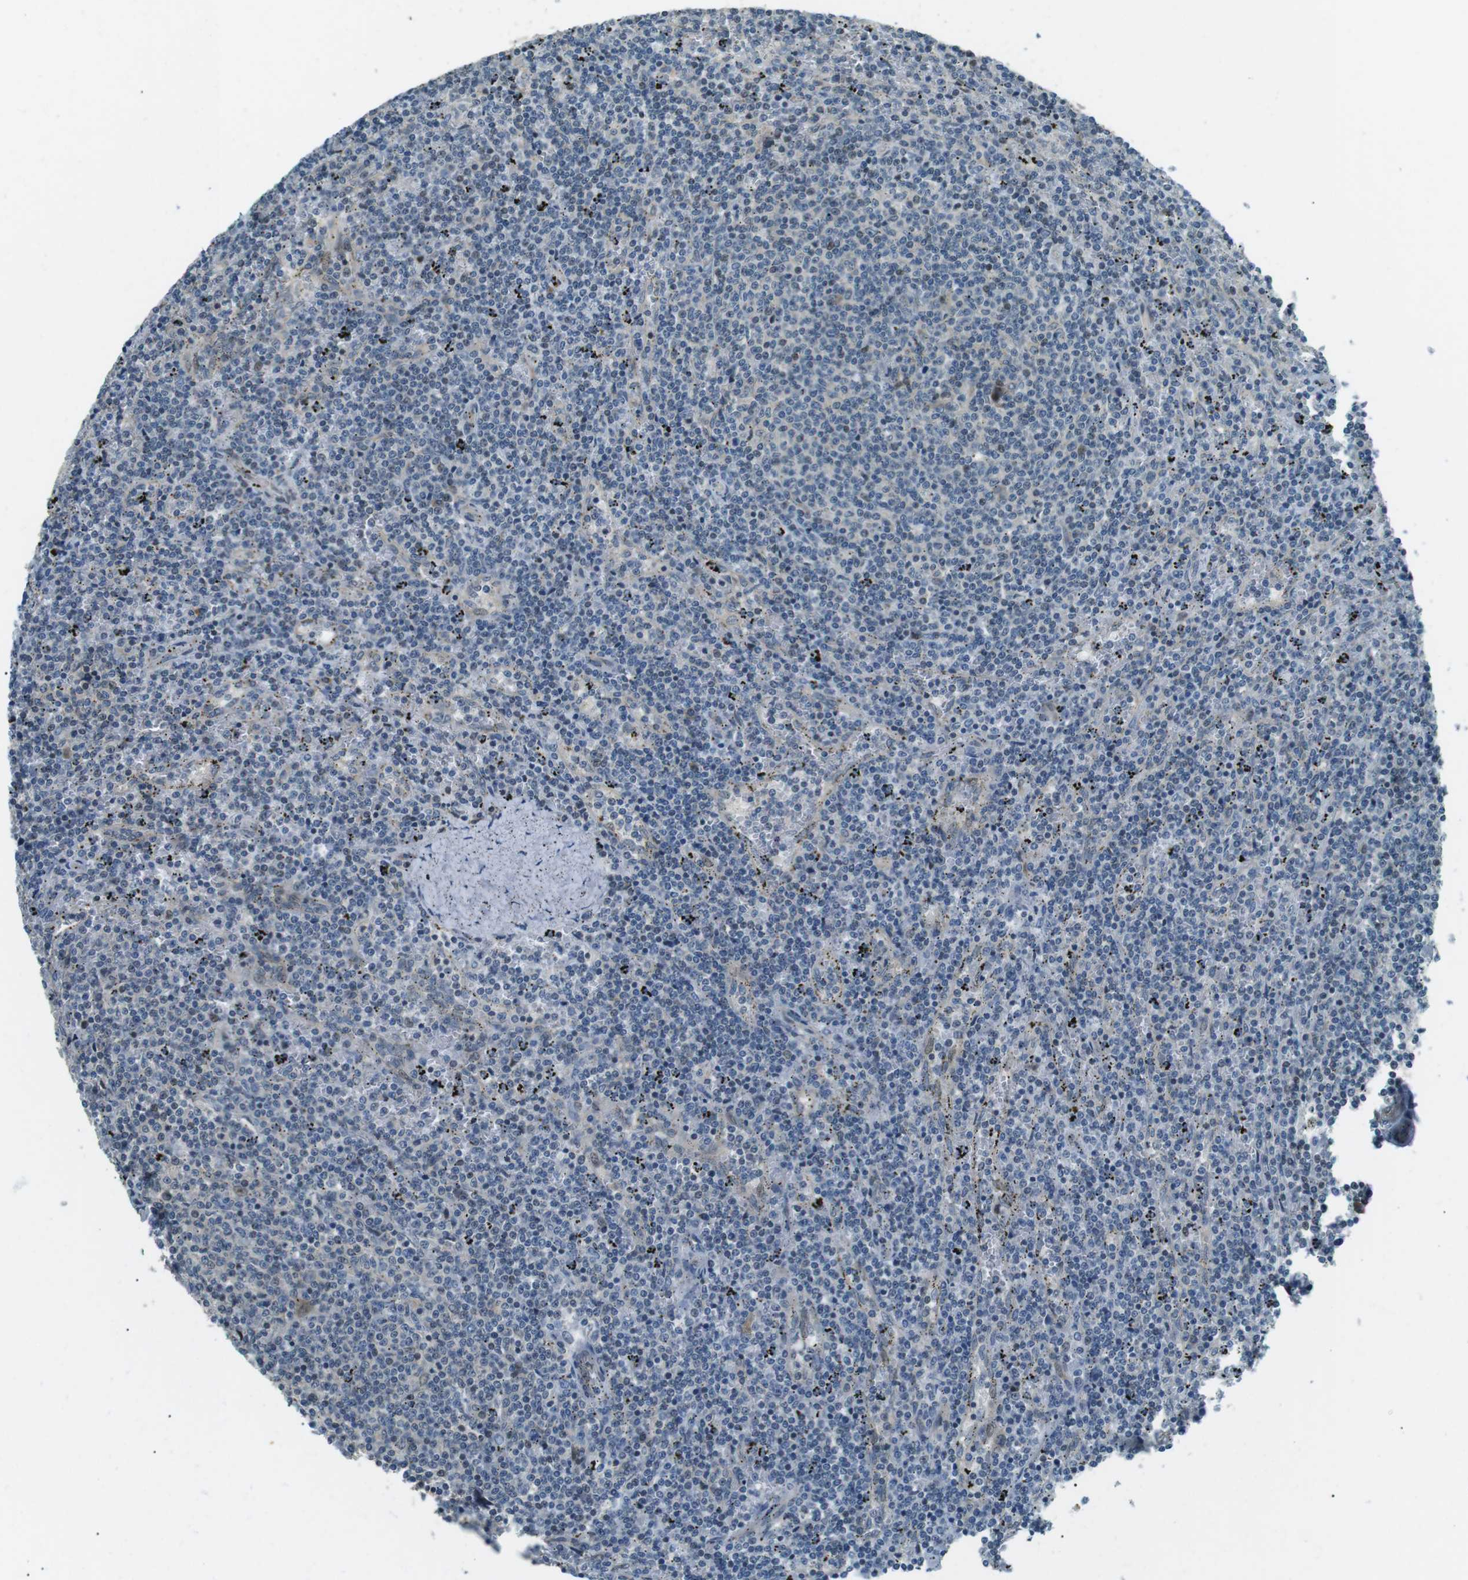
{"staining": {"intensity": "negative", "quantity": "none", "location": "none"}, "tissue": "lymphoma", "cell_type": "Tumor cells", "image_type": "cancer", "snomed": [{"axis": "morphology", "description": "Malignant lymphoma, non-Hodgkin's type, Low grade"}, {"axis": "topography", "description": "Spleen"}], "caption": "Immunohistochemistry of human lymphoma reveals no positivity in tumor cells. (DAB (3,3'-diaminobenzidine) immunohistochemistry (IHC) visualized using brightfield microscopy, high magnification).", "gene": "TMEM74", "patient": {"sex": "female", "age": 50}}